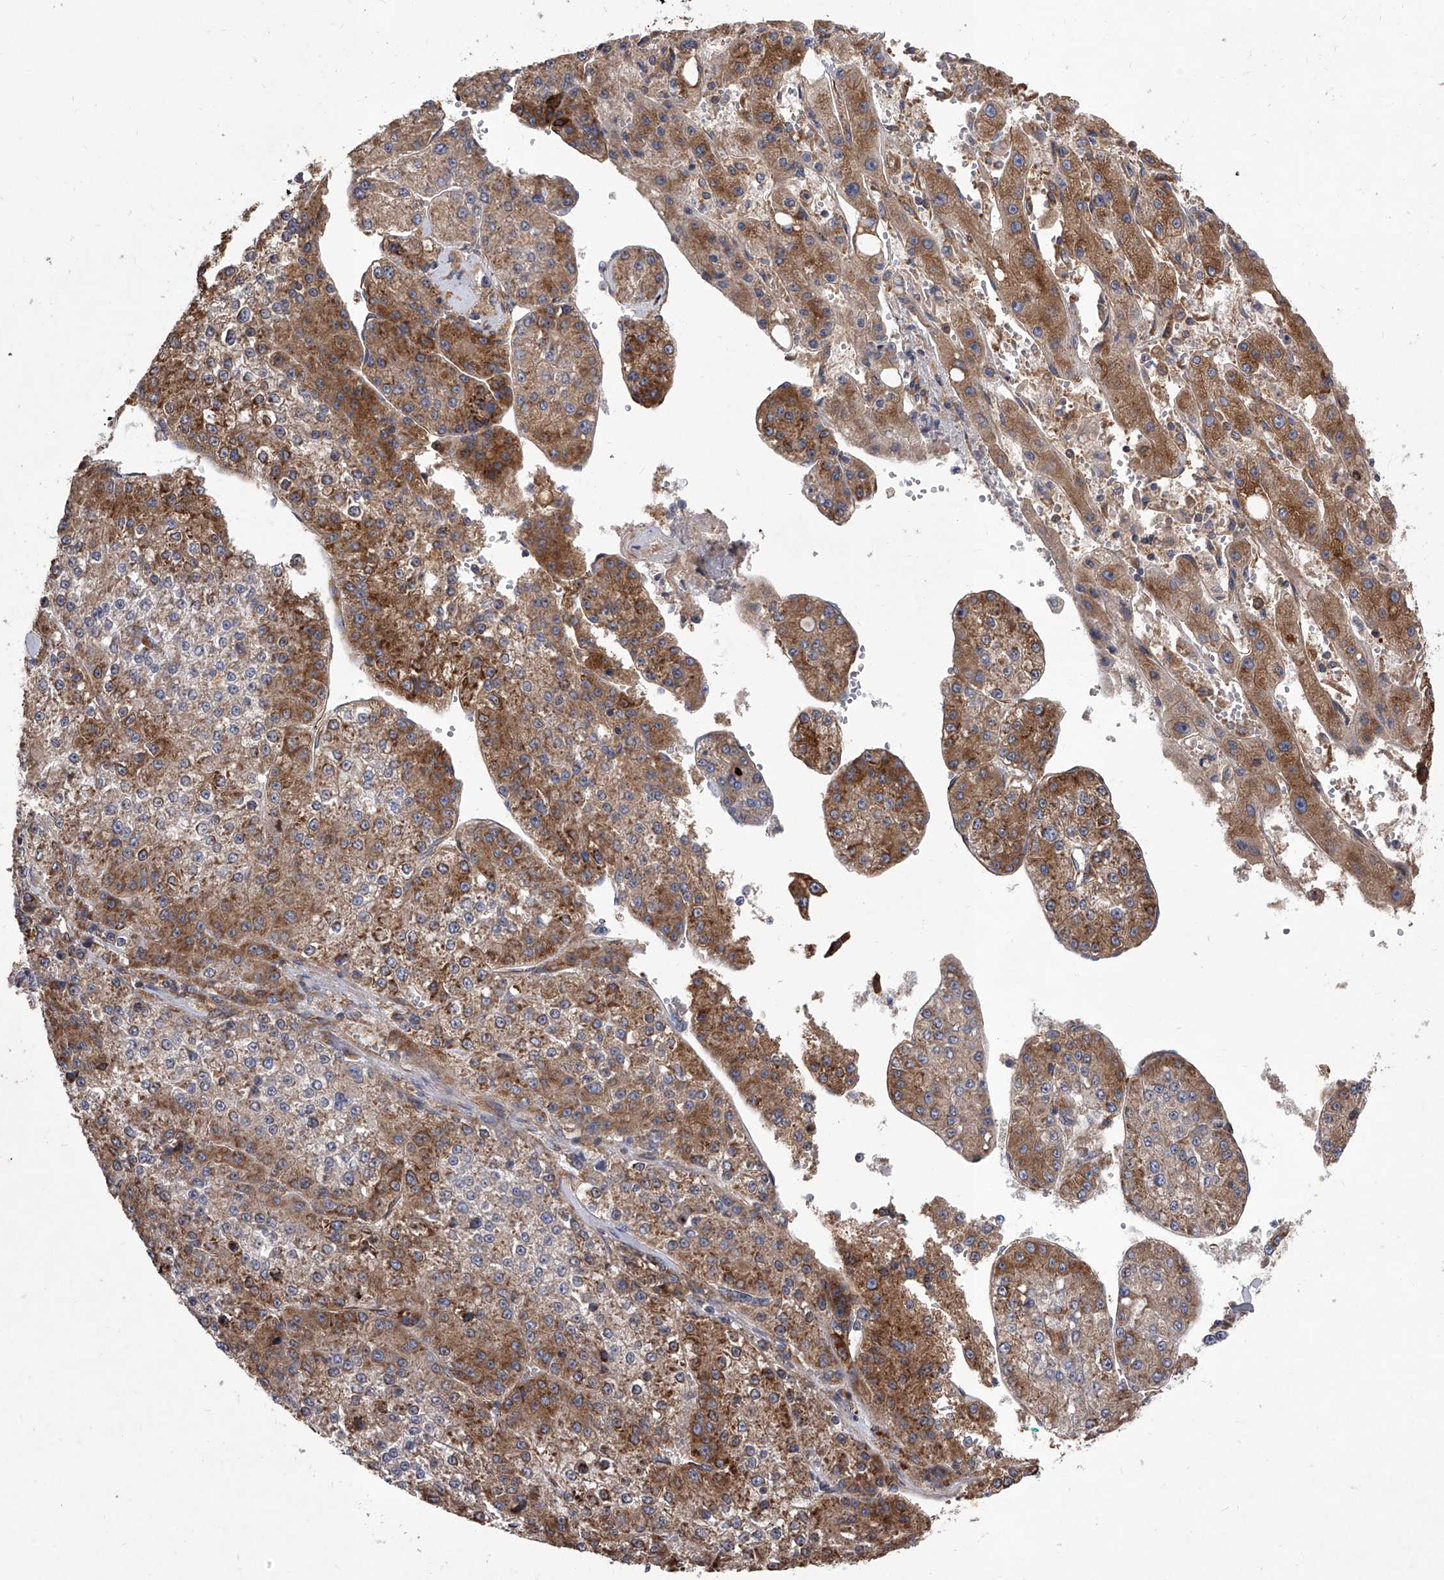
{"staining": {"intensity": "moderate", "quantity": ">75%", "location": "cytoplasmic/membranous"}, "tissue": "liver cancer", "cell_type": "Tumor cells", "image_type": "cancer", "snomed": [{"axis": "morphology", "description": "Carcinoma, Hepatocellular, NOS"}, {"axis": "topography", "description": "Liver"}], "caption": "Human liver hepatocellular carcinoma stained with a protein marker displays moderate staining in tumor cells.", "gene": "EIF2S2", "patient": {"sex": "female", "age": 73}}